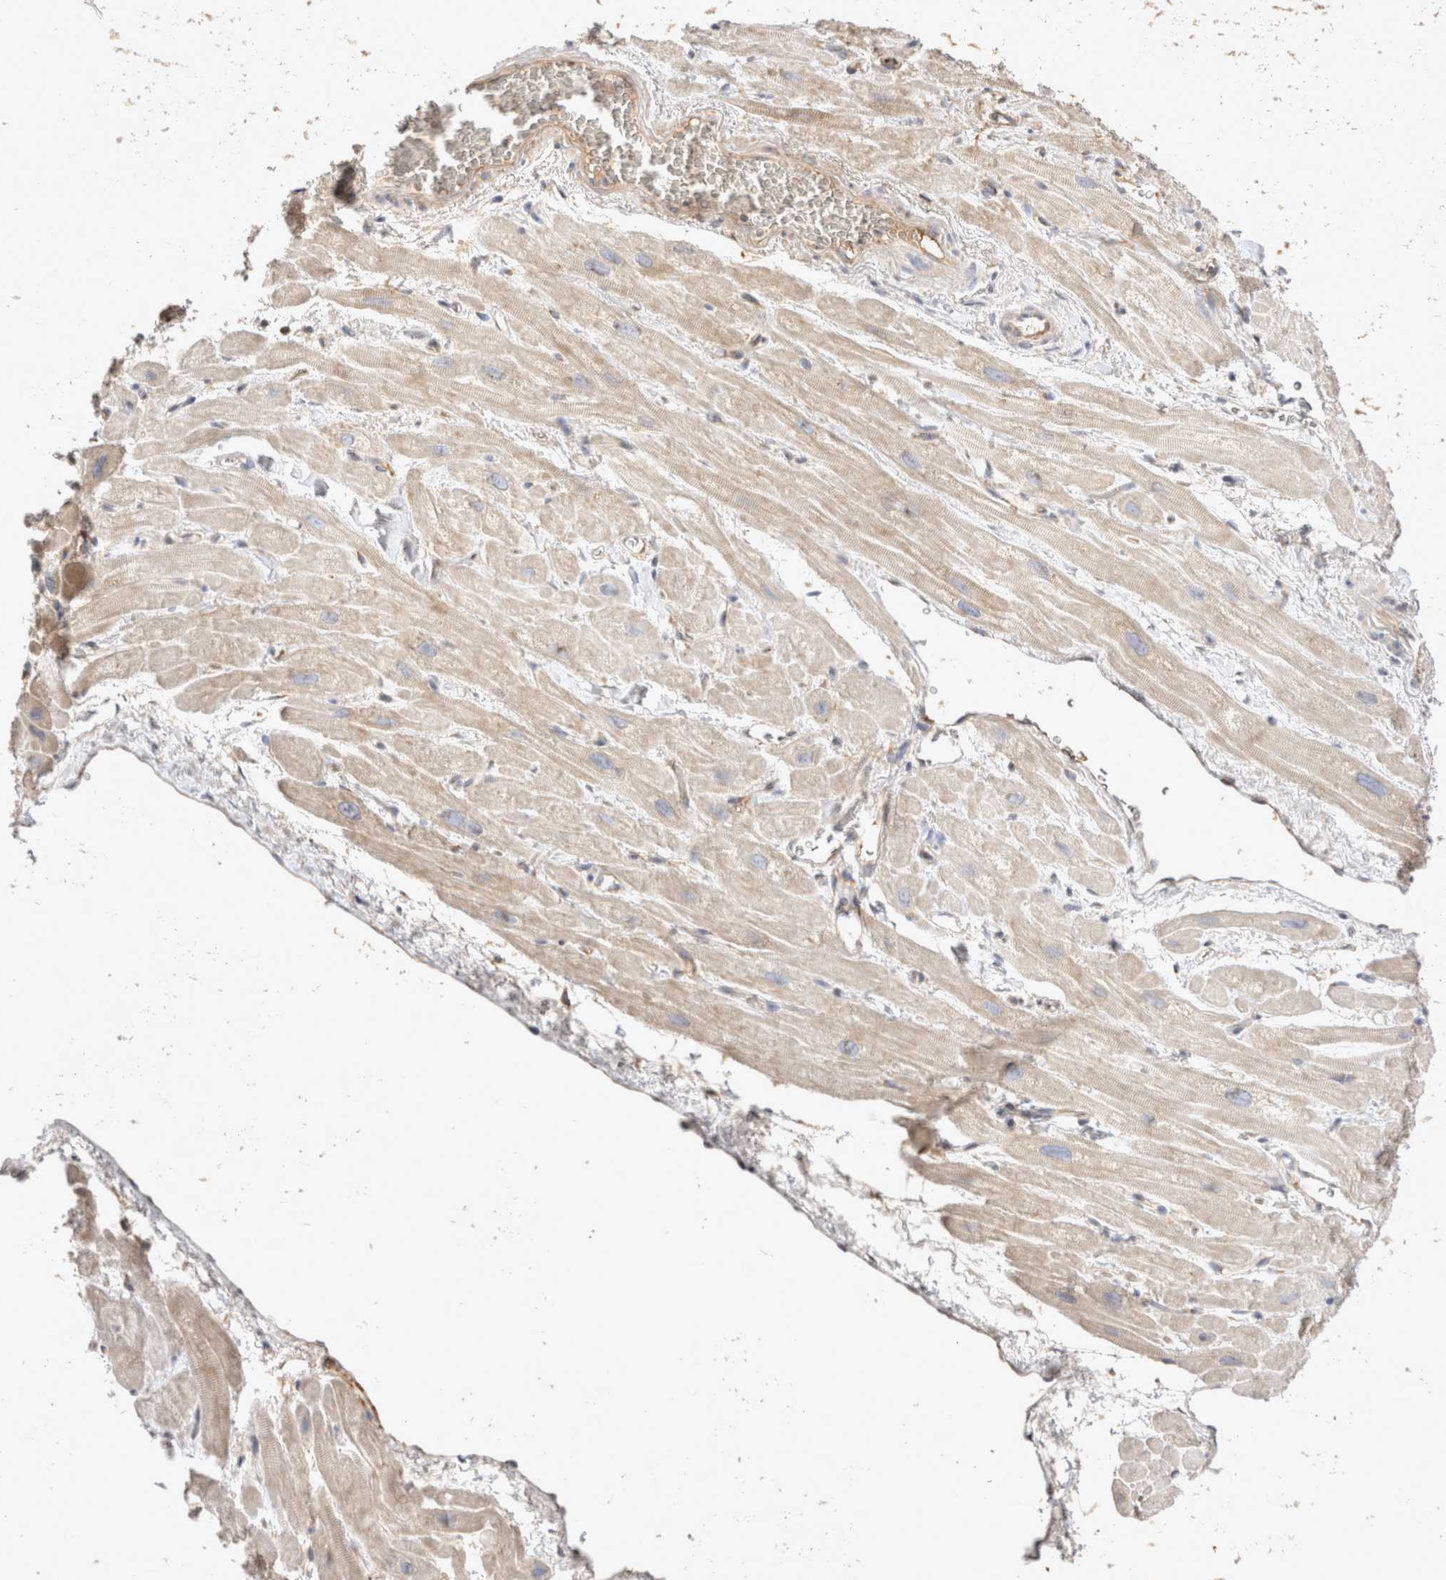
{"staining": {"intensity": "weak", "quantity": "<25%", "location": "cytoplasmic/membranous"}, "tissue": "heart muscle", "cell_type": "Cardiomyocytes", "image_type": "normal", "snomed": [{"axis": "morphology", "description": "Normal tissue, NOS"}, {"axis": "topography", "description": "Heart"}], "caption": "High magnification brightfield microscopy of unremarkable heart muscle stained with DAB (3,3'-diaminobenzidine) (brown) and counterstained with hematoxylin (blue): cardiomyocytes show no significant staining.", "gene": "EIF4G3", "patient": {"sex": "male", "age": 49}}